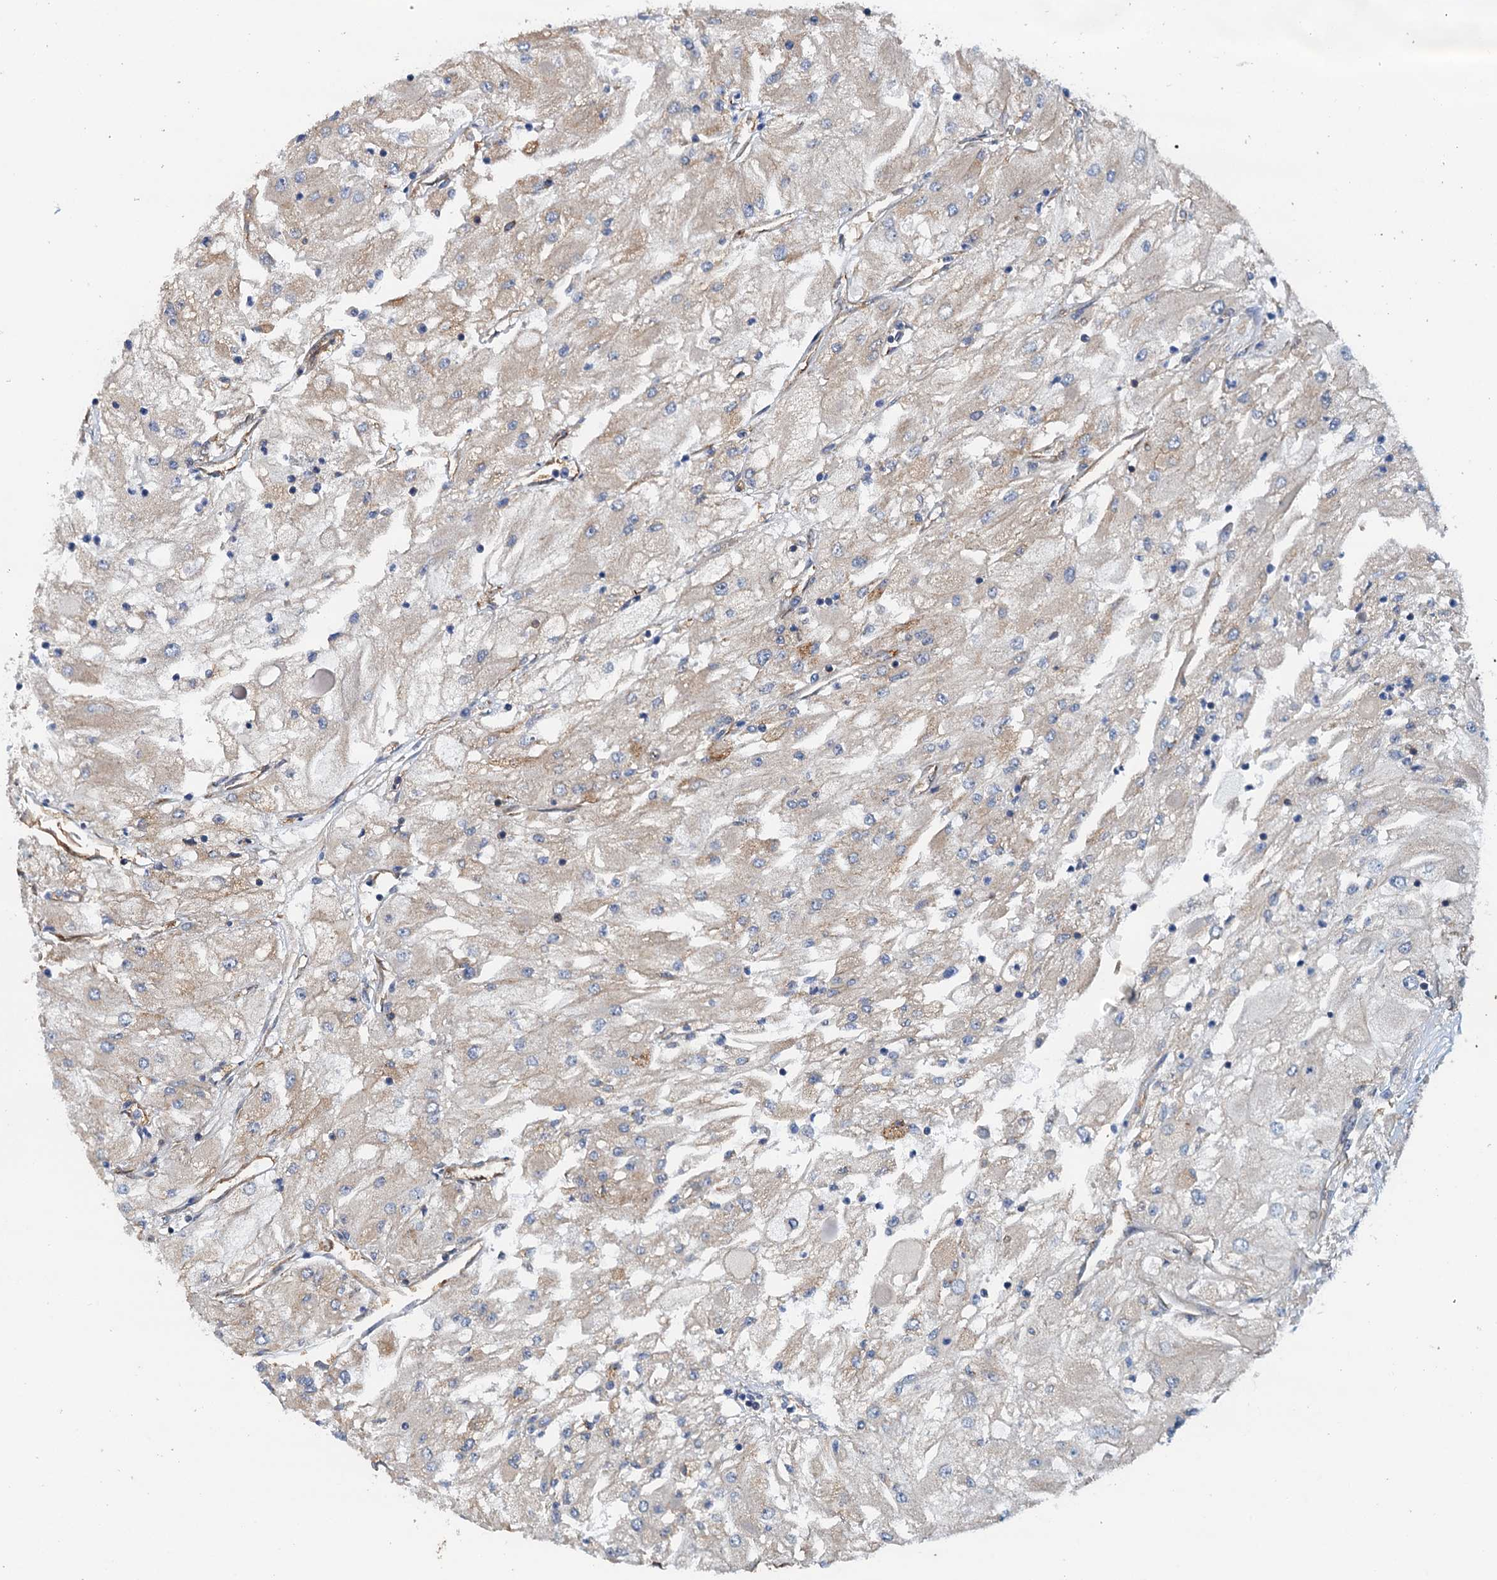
{"staining": {"intensity": "weak", "quantity": "25%-75%", "location": "cytoplasmic/membranous"}, "tissue": "renal cancer", "cell_type": "Tumor cells", "image_type": "cancer", "snomed": [{"axis": "morphology", "description": "Adenocarcinoma, NOS"}, {"axis": "topography", "description": "Kidney"}], "caption": "DAB immunohistochemical staining of renal cancer (adenocarcinoma) exhibits weak cytoplasmic/membranous protein staining in about 25%-75% of tumor cells.", "gene": "ROGDI", "patient": {"sex": "male", "age": 80}}